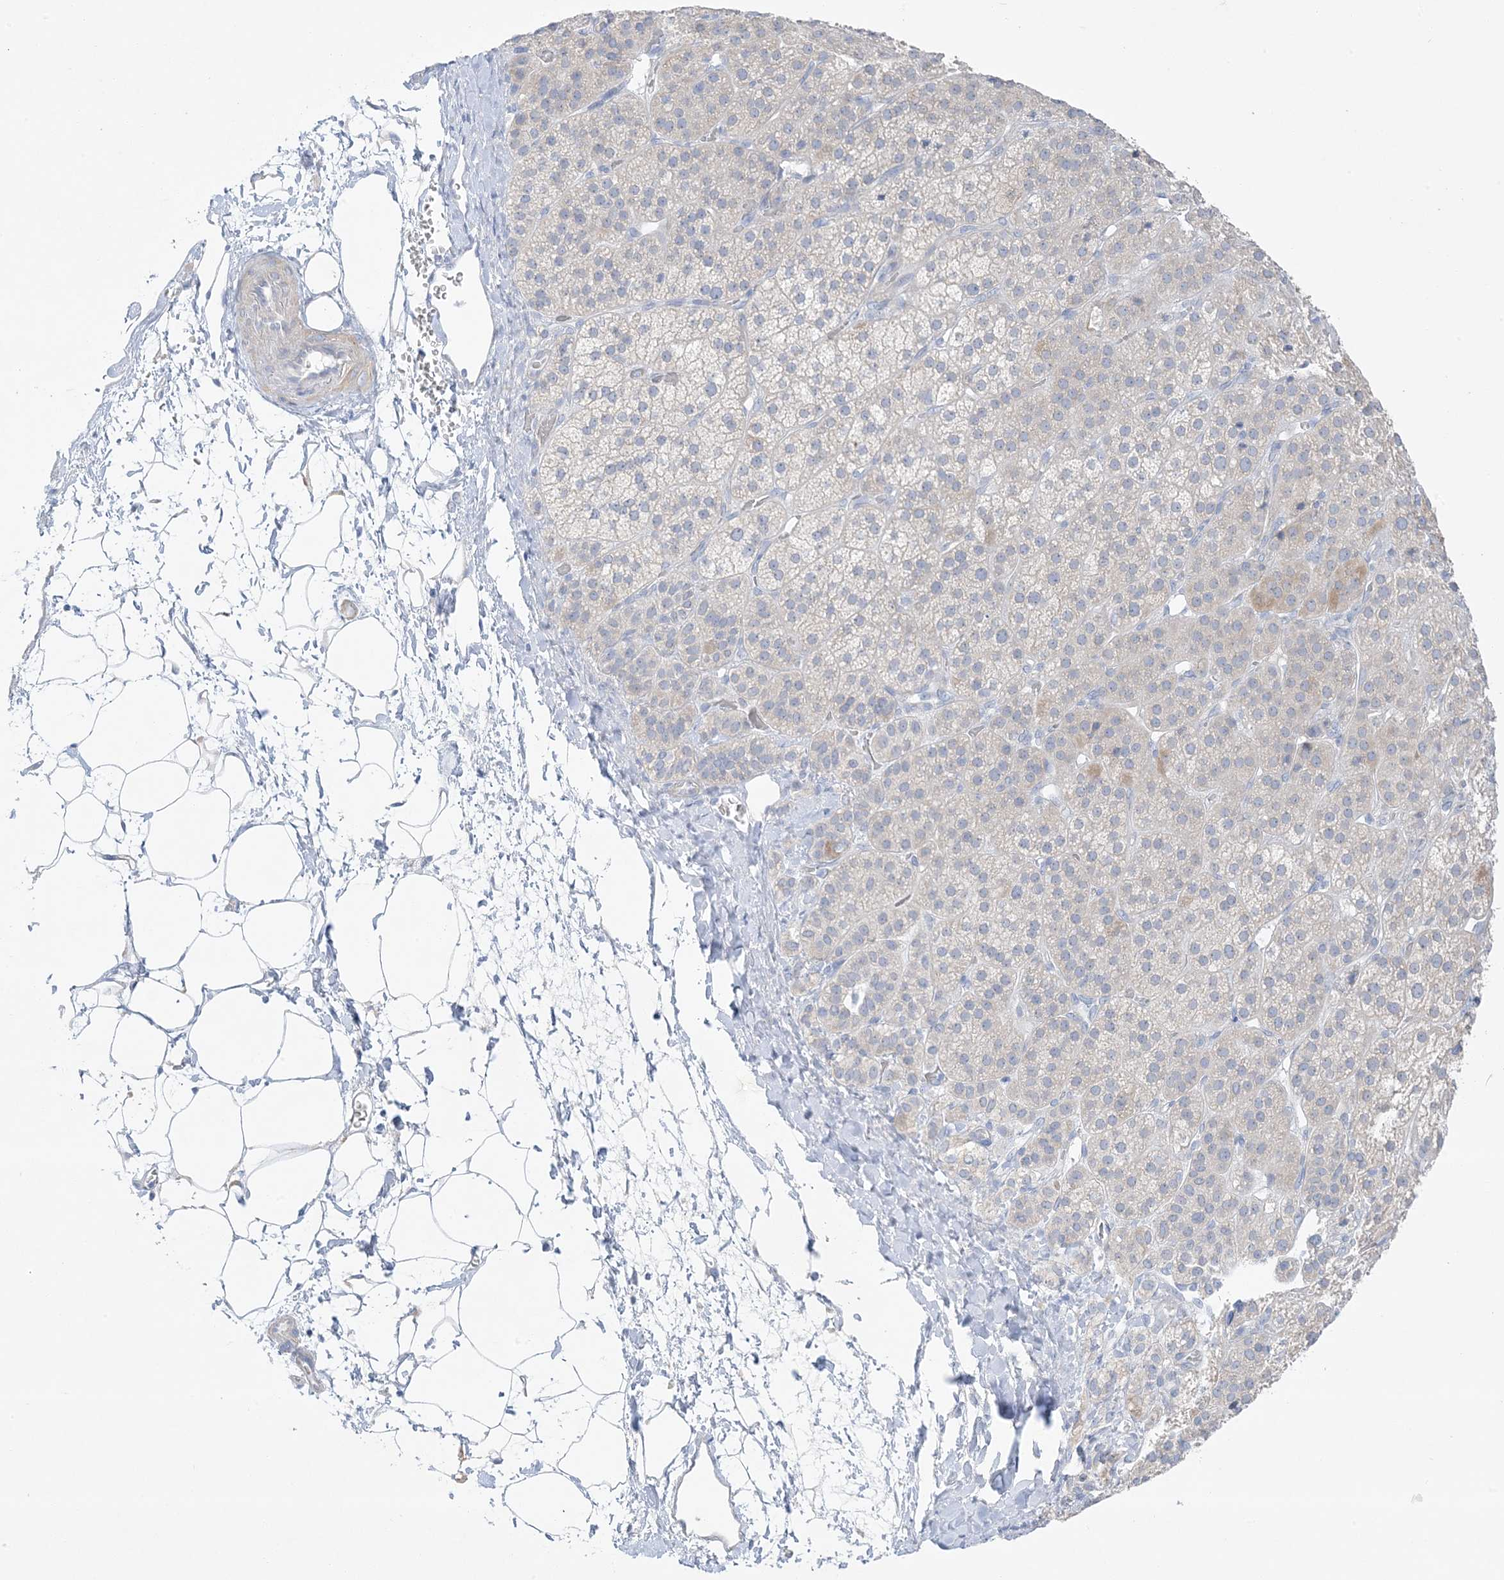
{"staining": {"intensity": "weak", "quantity": "<25%", "location": "cytoplasmic/membranous"}, "tissue": "adrenal gland", "cell_type": "Glandular cells", "image_type": "normal", "snomed": [{"axis": "morphology", "description": "Normal tissue, NOS"}, {"axis": "topography", "description": "Adrenal gland"}], "caption": "The photomicrograph reveals no staining of glandular cells in benign adrenal gland.", "gene": "FAM184A", "patient": {"sex": "female", "age": 57}}